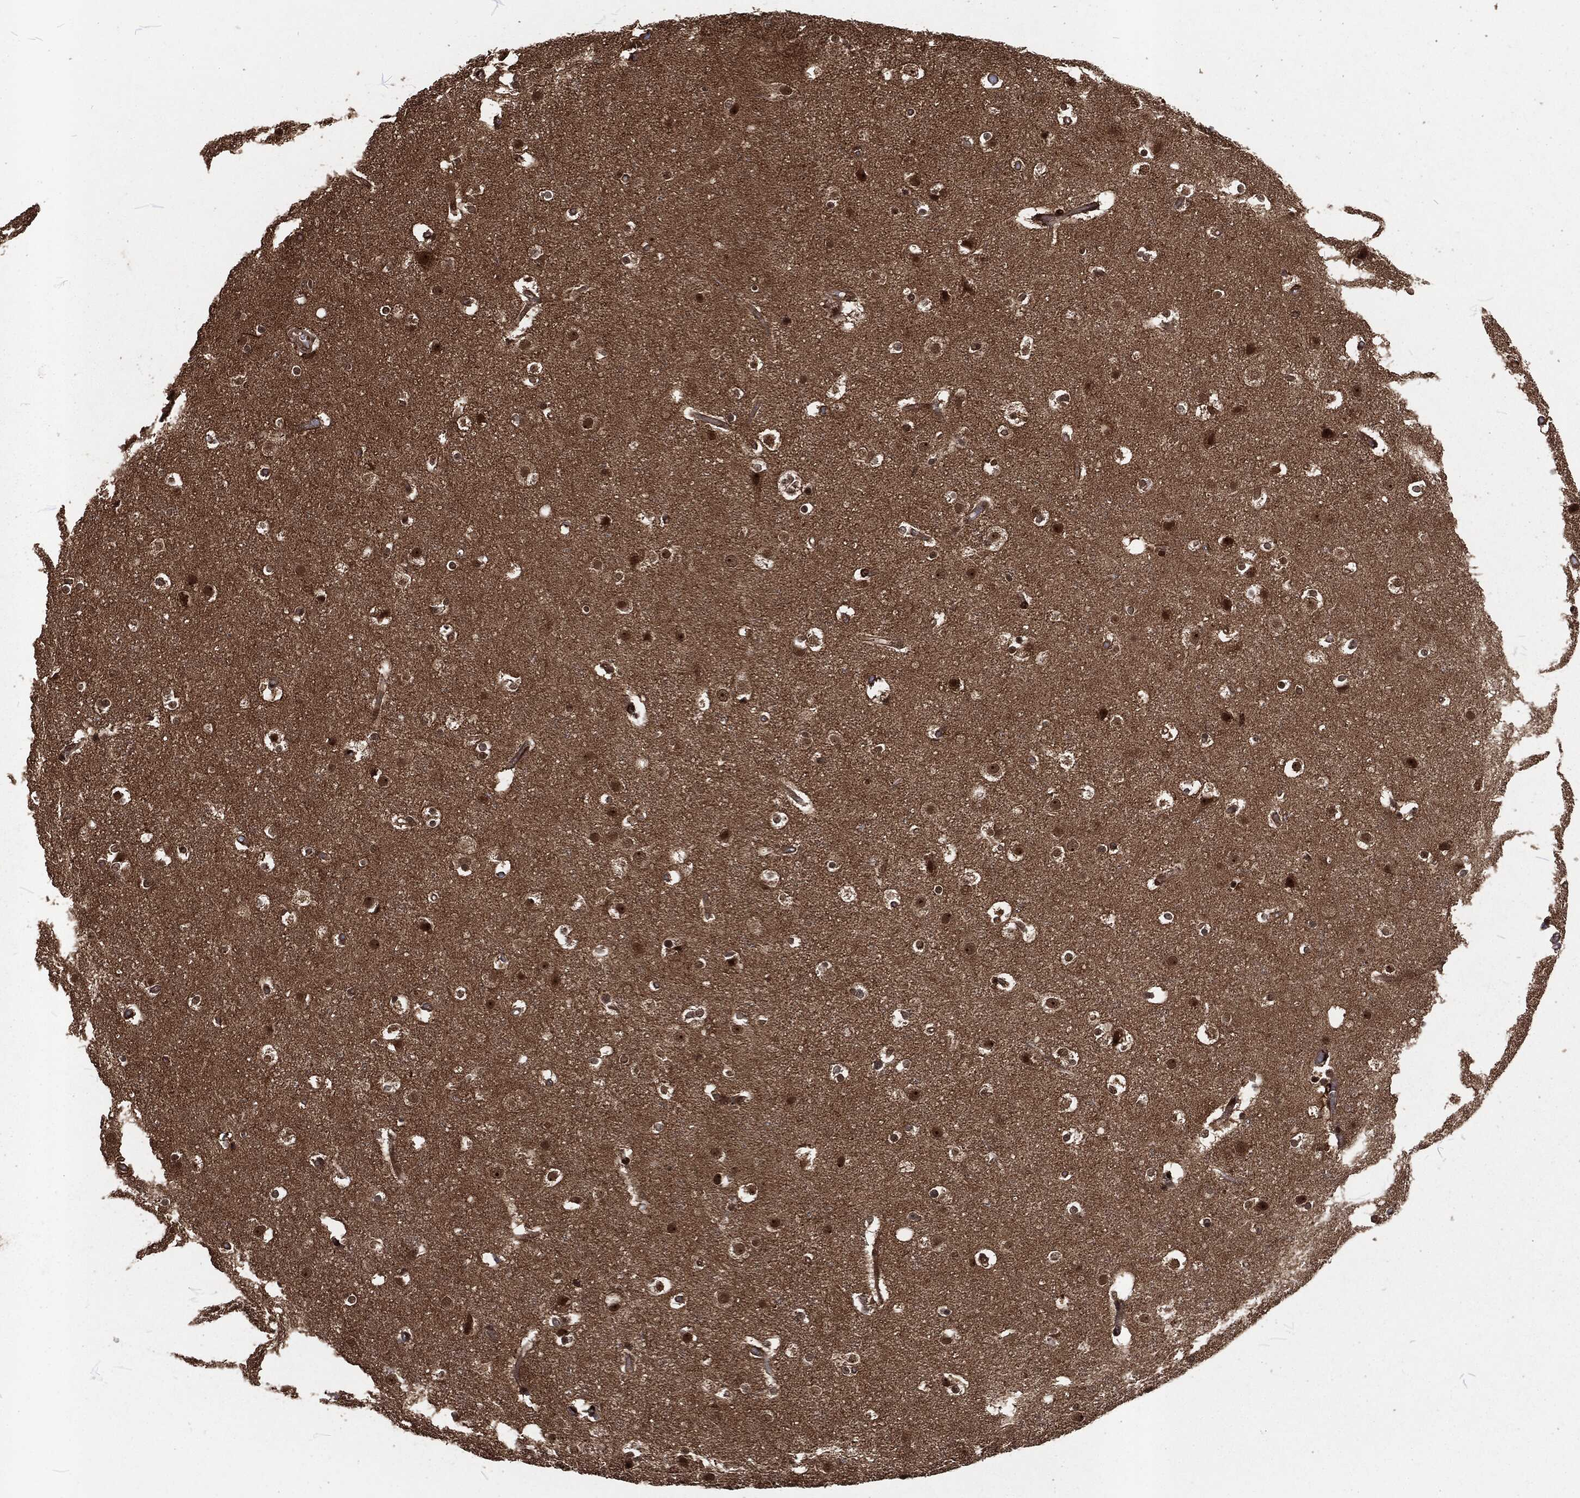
{"staining": {"intensity": "negative", "quantity": "none", "location": "none"}, "tissue": "cerebral cortex", "cell_type": "Endothelial cells", "image_type": "normal", "snomed": [{"axis": "morphology", "description": "Normal tissue, NOS"}, {"axis": "topography", "description": "Cerebral cortex"}], "caption": "The image displays no significant staining in endothelial cells of cerebral cortex. (Stains: DAB (3,3'-diaminobenzidine) immunohistochemistry (IHC) with hematoxylin counter stain, Microscopy: brightfield microscopy at high magnification).", "gene": "NGRN", "patient": {"sex": "female", "age": 52}}